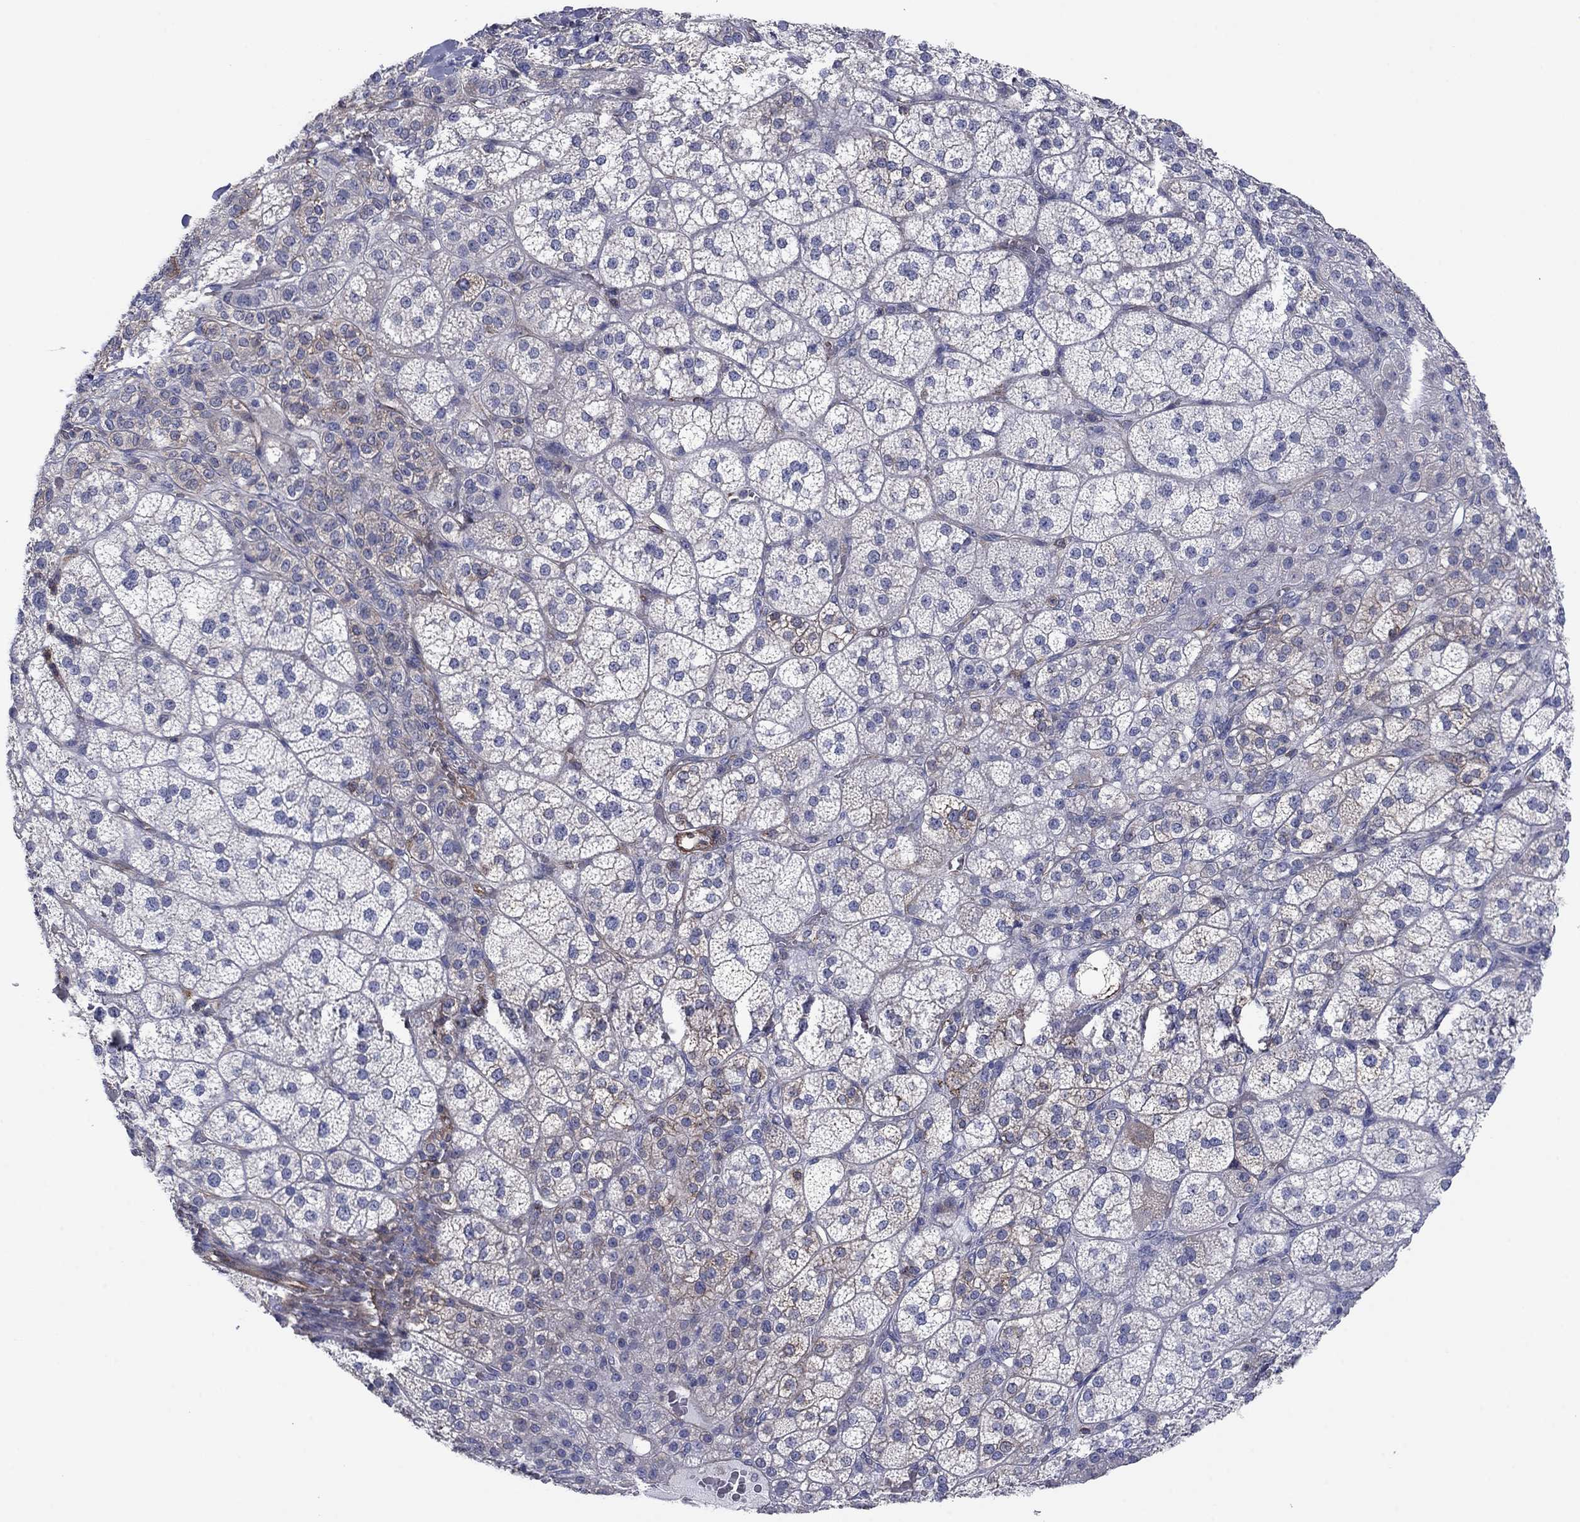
{"staining": {"intensity": "negative", "quantity": "none", "location": "none"}, "tissue": "adrenal gland", "cell_type": "Glandular cells", "image_type": "normal", "snomed": [{"axis": "morphology", "description": "Normal tissue, NOS"}, {"axis": "topography", "description": "Adrenal gland"}], "caption": "Human adrenal gland stained for a protein using immunohistochemistry (IHC) shows no staining in glandular cells.", "gene": "PSD4", "patient": {"sex": "female", "age": 60}}